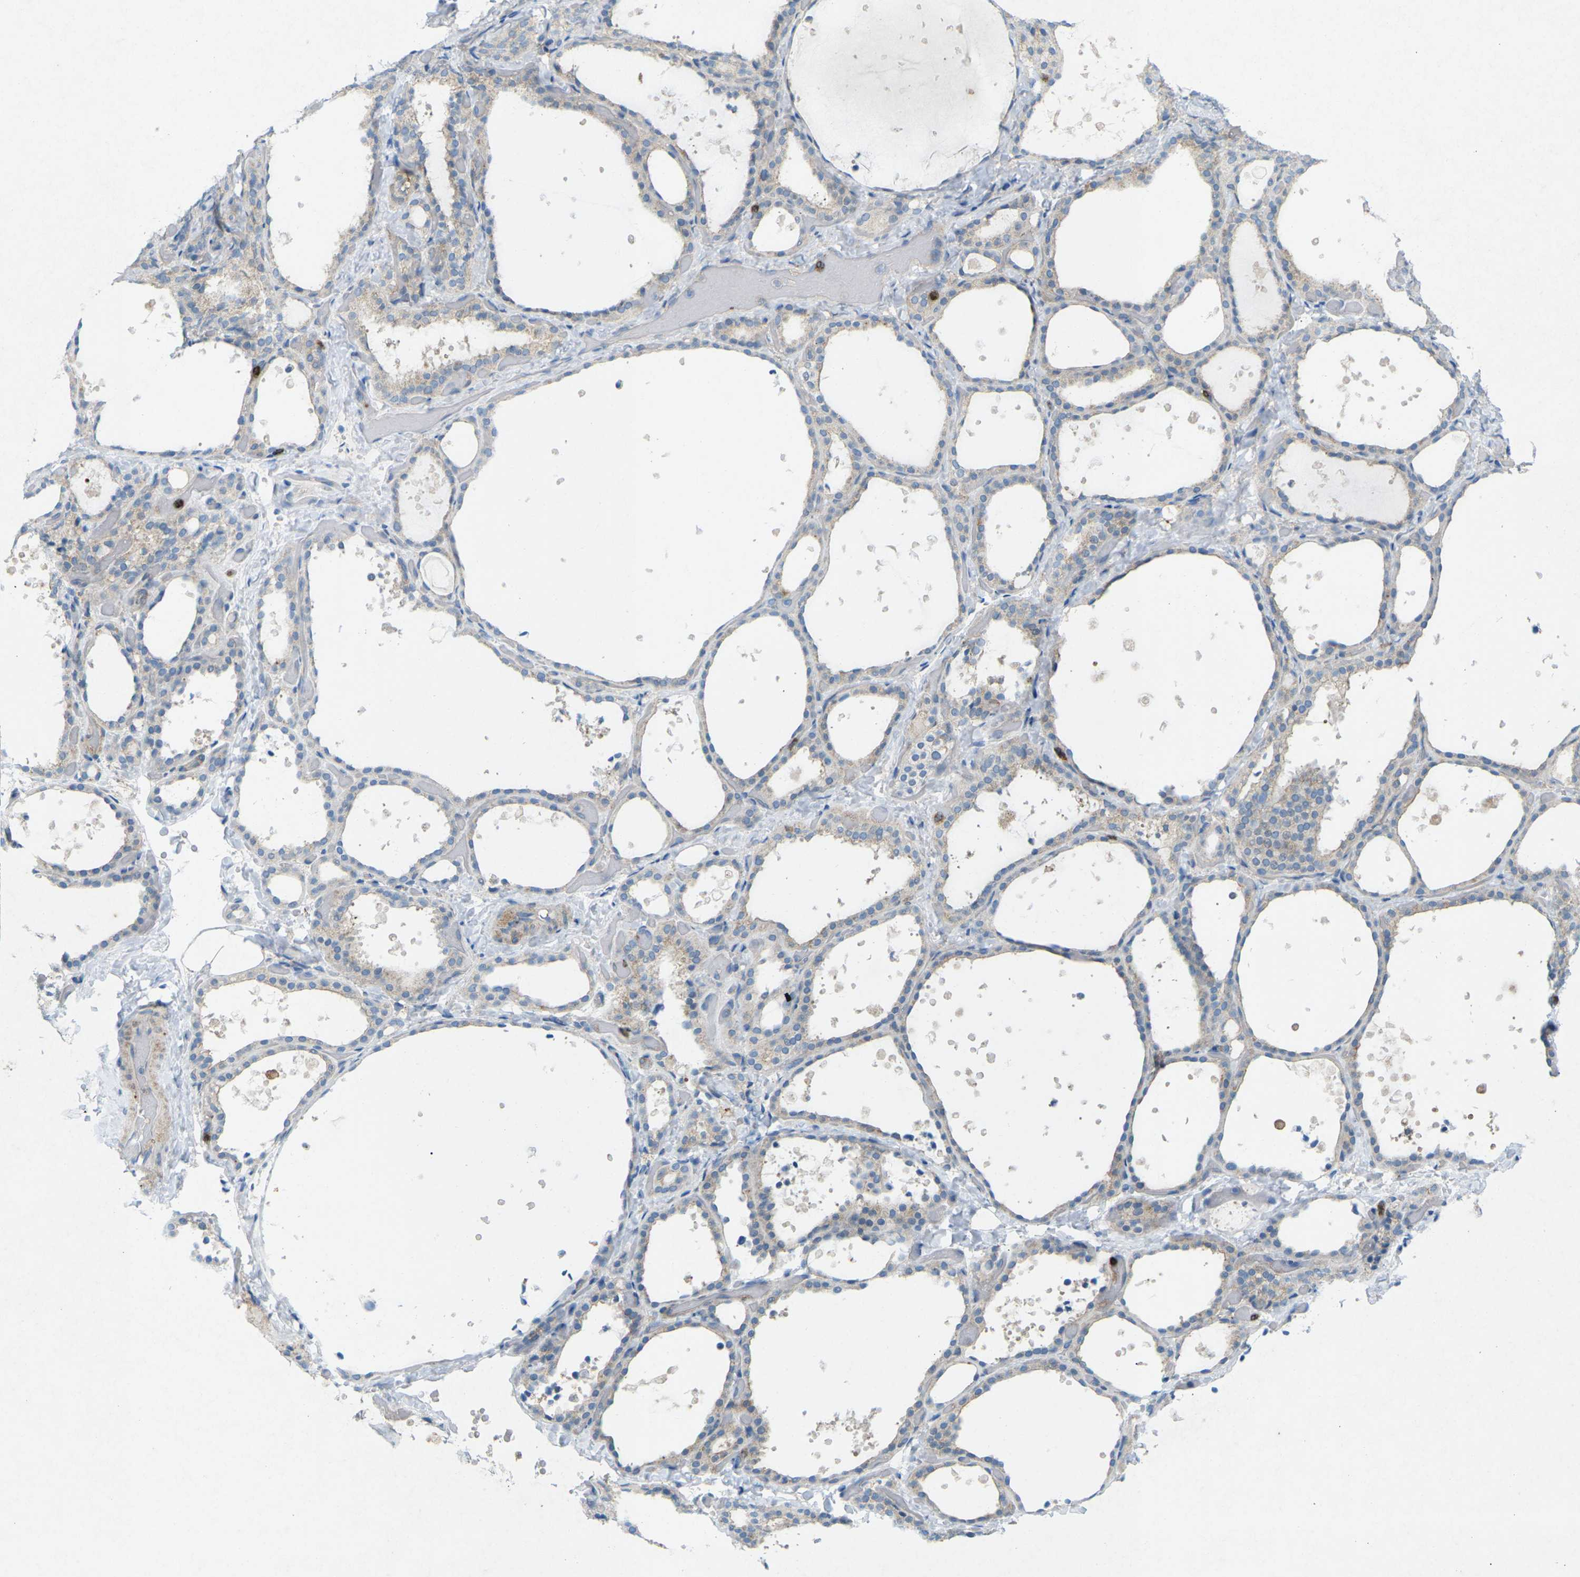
{"staining": {"intensity": "weak", "quantity": ">75%", "location": "cytoplasmic/membranous"}, "tissue": "thyroid gland", "cell_type": "Glandular cells", "image_type": "normal", "snomed": [{"axis": "morphology", "description": "Normal tissue, NOS"}, {"axis": "topography", "description": "Thyroid gland"}], "caption": "Approximately >75% of glandular cells in benign human thyroid gland reveal weak cytoplasmic/membranous protein expression as visualized by brown immunohistochemical staining.", "gene": "STK11", "patient": {"sex": "female", "age": 44}}